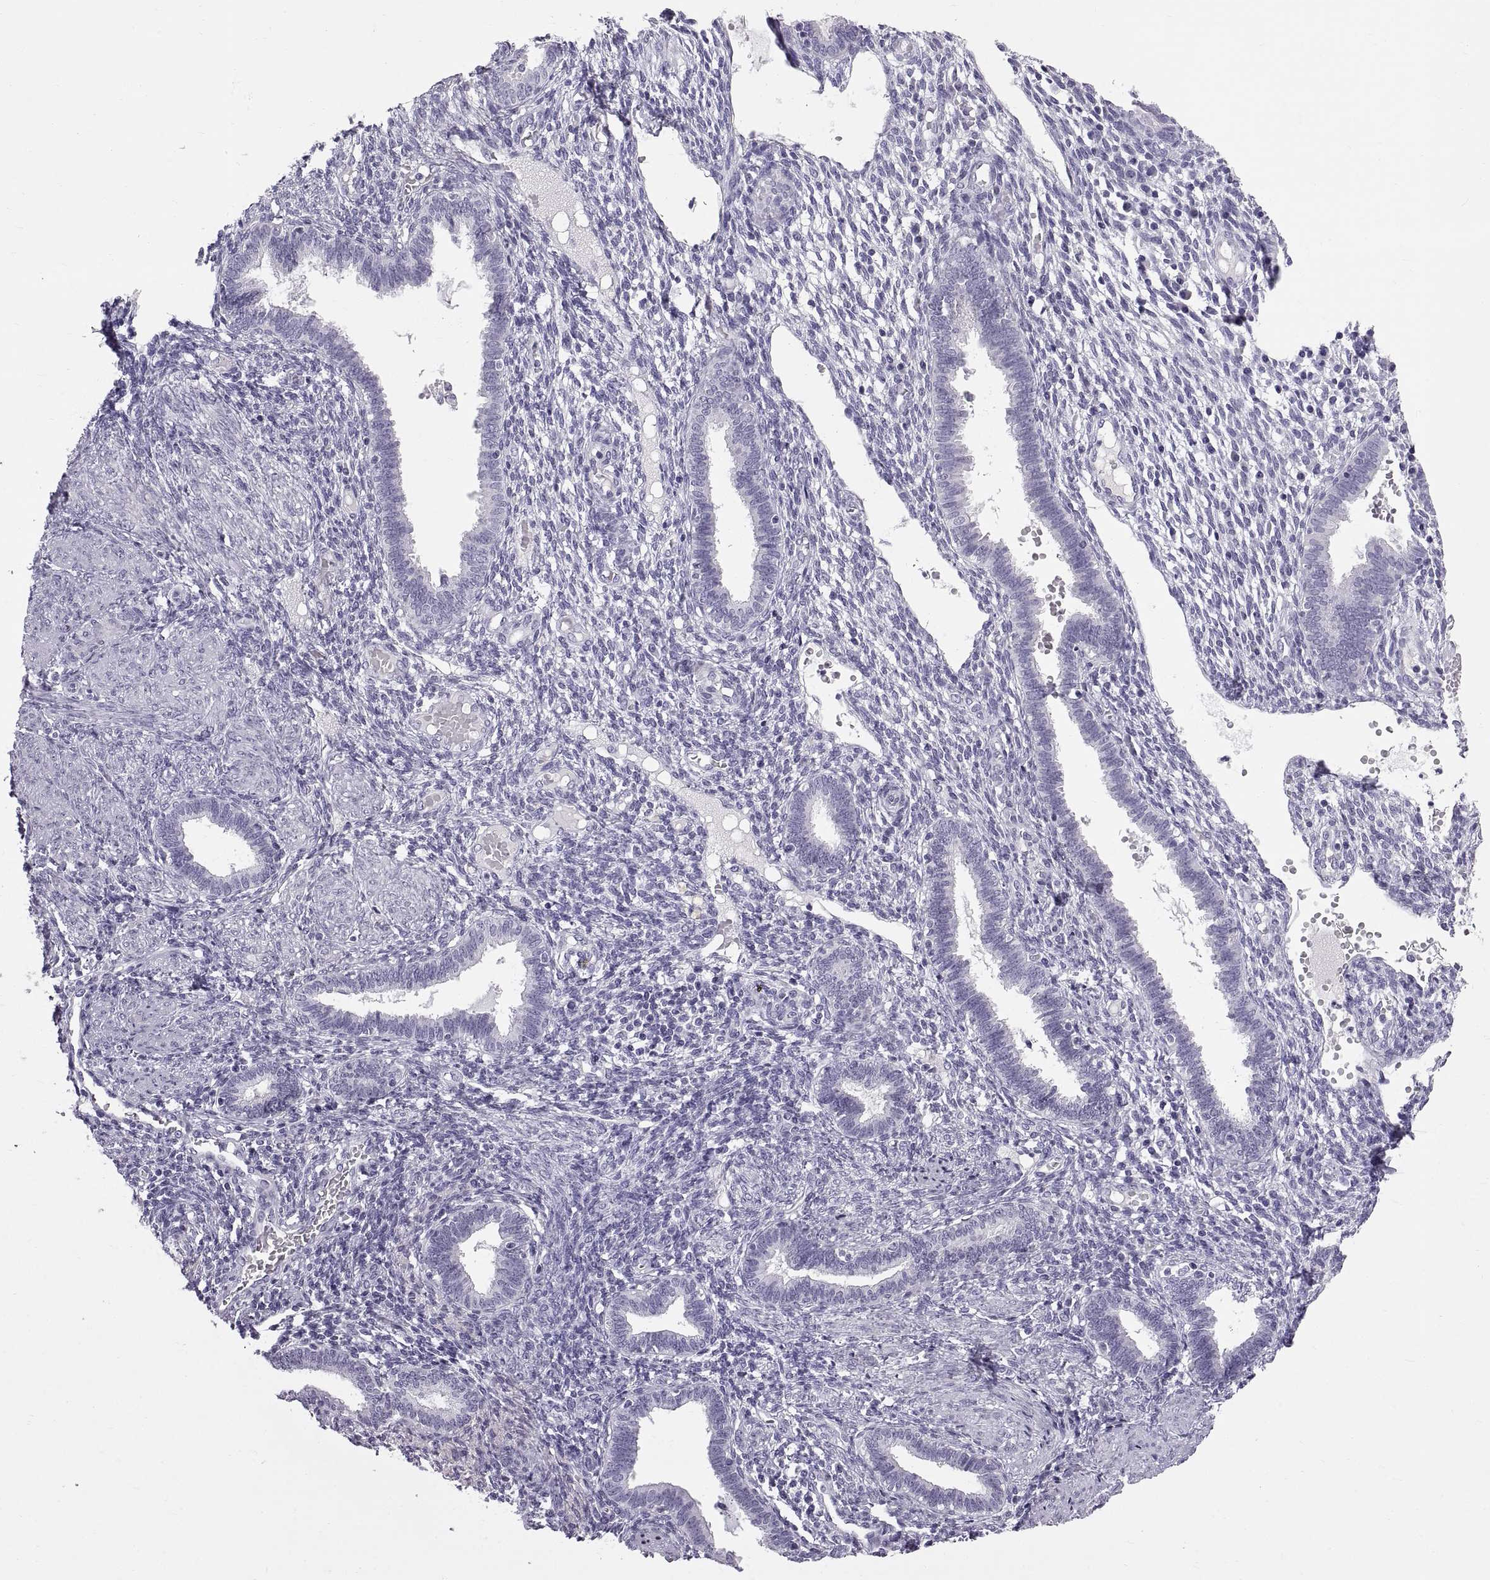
{"staining": {"intensity": "negative", "quantity": "none", "location": "none"}, "tissue": "endometrium", "cell_type": "Cells in endometrial stroma", "image_type": "normal", "snomed": [{"axis": "morphology", "description": "Normal tissue, NOS"}, {"axis": "topography", "description": "Endometrium"}], "caption": "Immunohistochemistry photomicrograph of benign endometrium: human endometrium stained with DAB (3,3'-diaminobenzidine) displays no significant protein expression in cells in endometrial stroma.", "gene": "WFDC8", "patient": {"sex": "female", "age": 42}}